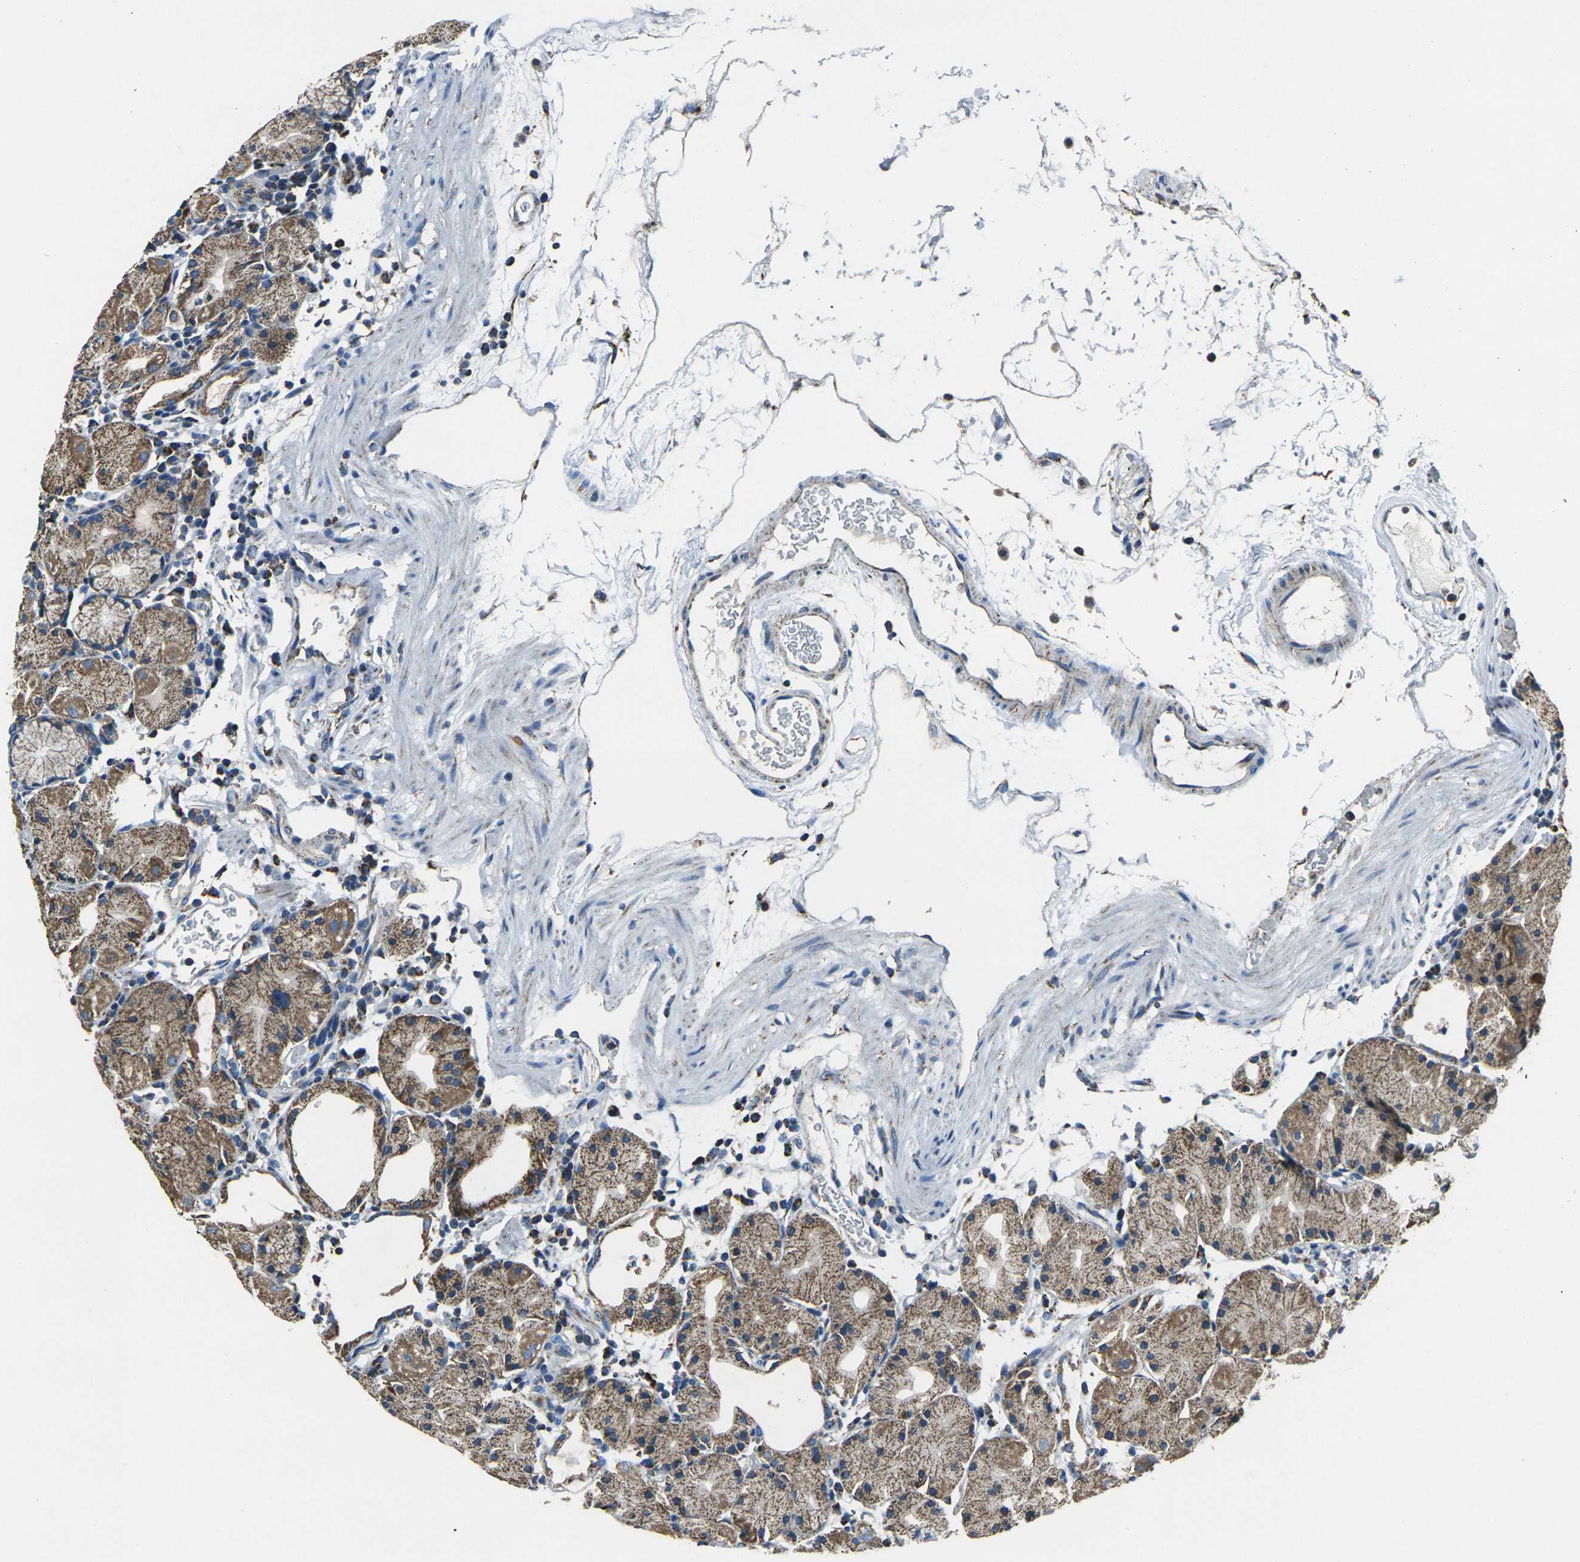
{"staining": {"intensity": "moderate", "quantity": ">75%", "location": "cytoplasmic/membranous"}, "tissue": "stomach", "cell_type": "Glandular cells", "image_type": "normal", "snomed": [{"axis": "morphology", "description": "Normal tissue, NOS"}, {"axis": "topography", "description": "Stomach"}, {"axis": "topography", "description": "Stomach, lower"}], "caption": "Moderate cytoplasmic/membranous expression is seen in approximately >75% of glandular cells in benign stomach.", "gene": "IRF3", "patient": {"sex": "female", "age": 75}}